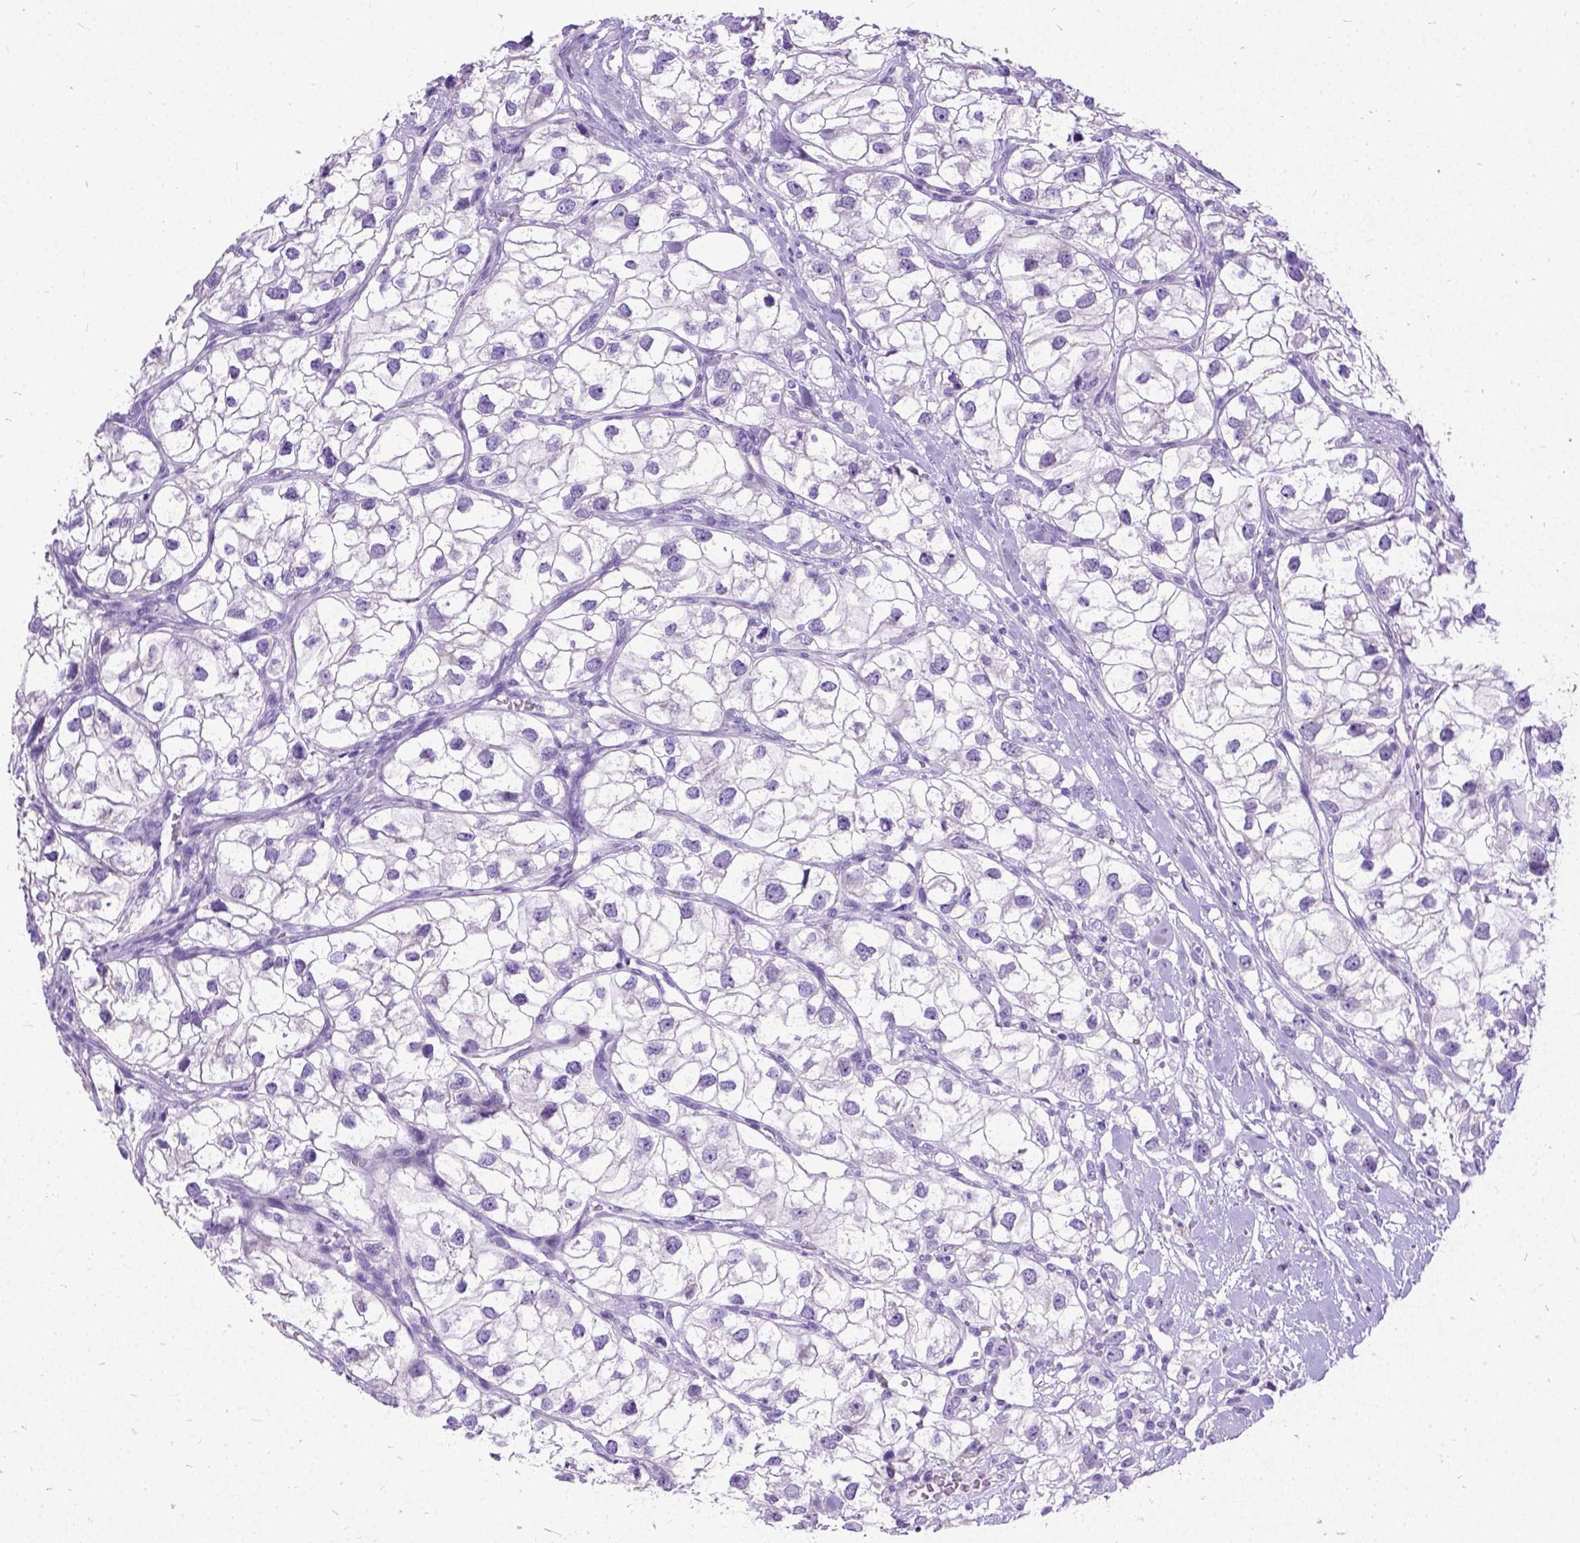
{"staining": {"intensity": "negative", "quantity": "none", "location": "none"}, "tissue": "renal cancer", "cell_type": "Tumor cells", "image_type": "cancer", "snomed": [{"axis": "morphology", "description": "Adenocarcinoma, NOS"}, {"axis": "topography", "description": "Kidney"}], "caption": "High power microscopy image of an IHC histopathology image of renal adenocarcinoma, revealing no significant positivity in tumor cells.", "gene": "NEUROD4", "patient": {"sex": "male", "age": 59}}